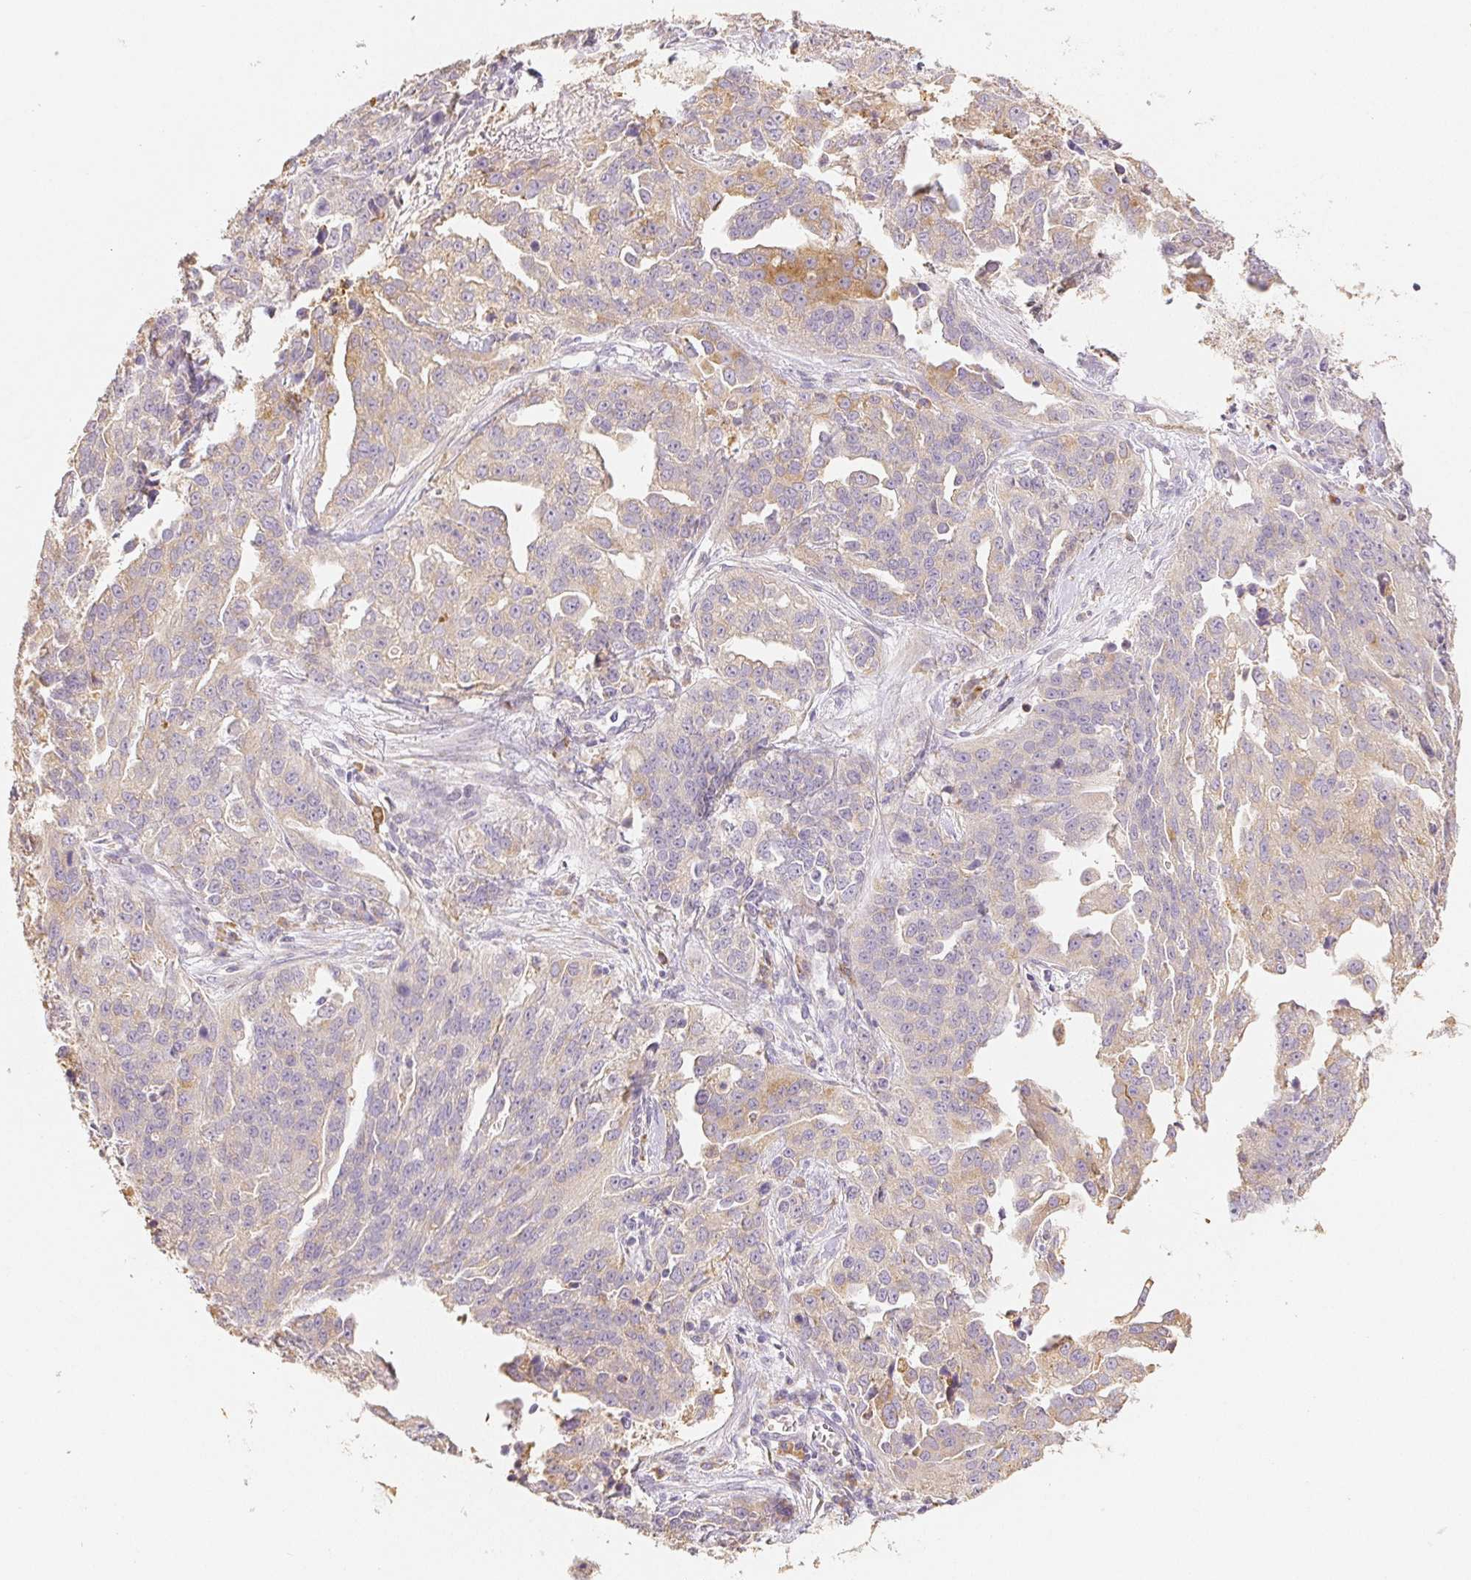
{"staining": {"intensity": "weak", "quantity": "25%-75%", "location": "cytoplasmic/membranous"}, "tissue": "ovarian cancer", "cell_type": "Tumor cells", "image_type": "cancer", "snomed": [{"axis": "morphology", "description": "Cystadenocarcinoma, serous, NOS"}, {"axis": "topography", "description": "Ovary"}], "caption": "A brown stain labels weak cytoplasmic/membranous staining of a protein in ovarian cancer tumor cells.", "gene": "ACVR1B", "patient": {"sex": "female", "age": 75}}